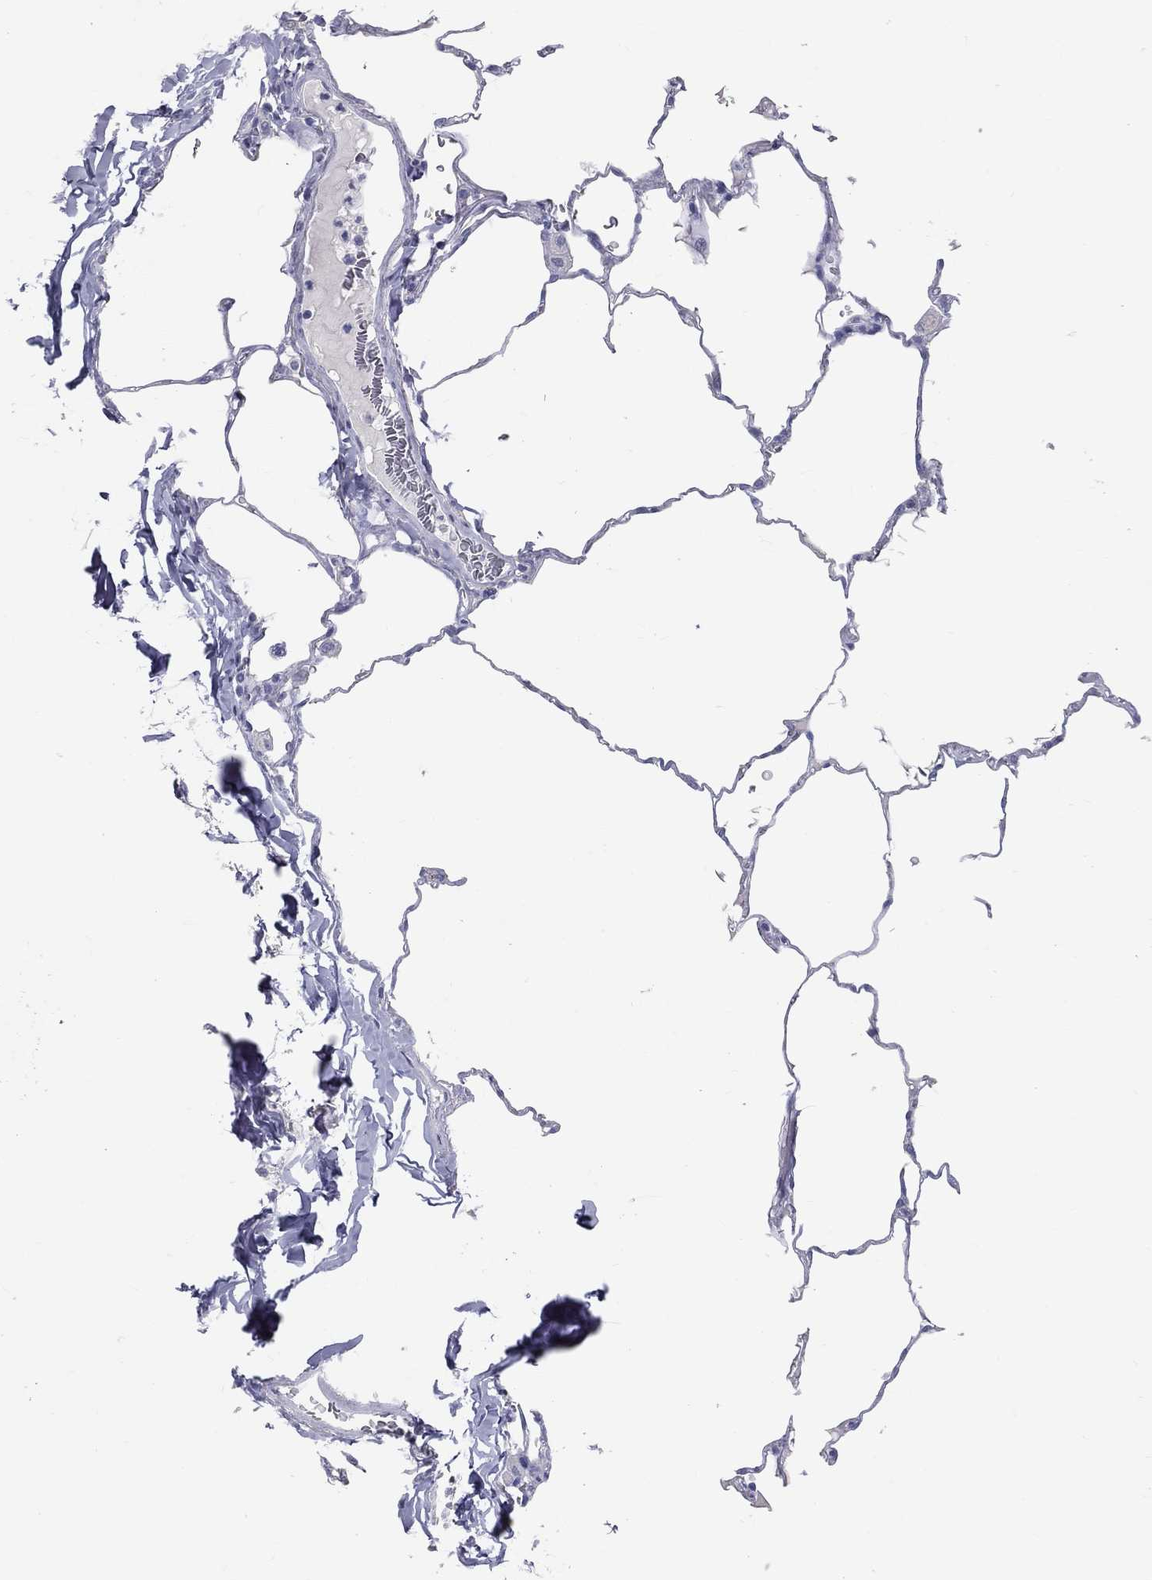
{"staining": {"intensity": "negative", "quantity": "none", "location": "none"}, "tissue": "lung", "cell_type": "Alveolar cells", "image_type": "normal", "snomed": [{"axis": "morphology", "description": "Normal tissue, NOS"}, {"axis": "morphology", "description": "Adenocarcinoma, metastatic, NOS"}, {"axis": "topography", "description": "Lung"}], "caption": "DAB immunohistochemical staining of normal lung reveals no significant positivity in alveolar cells.", "gene": "TFPI2", "patient": {"sex": "male", "age": 45}}